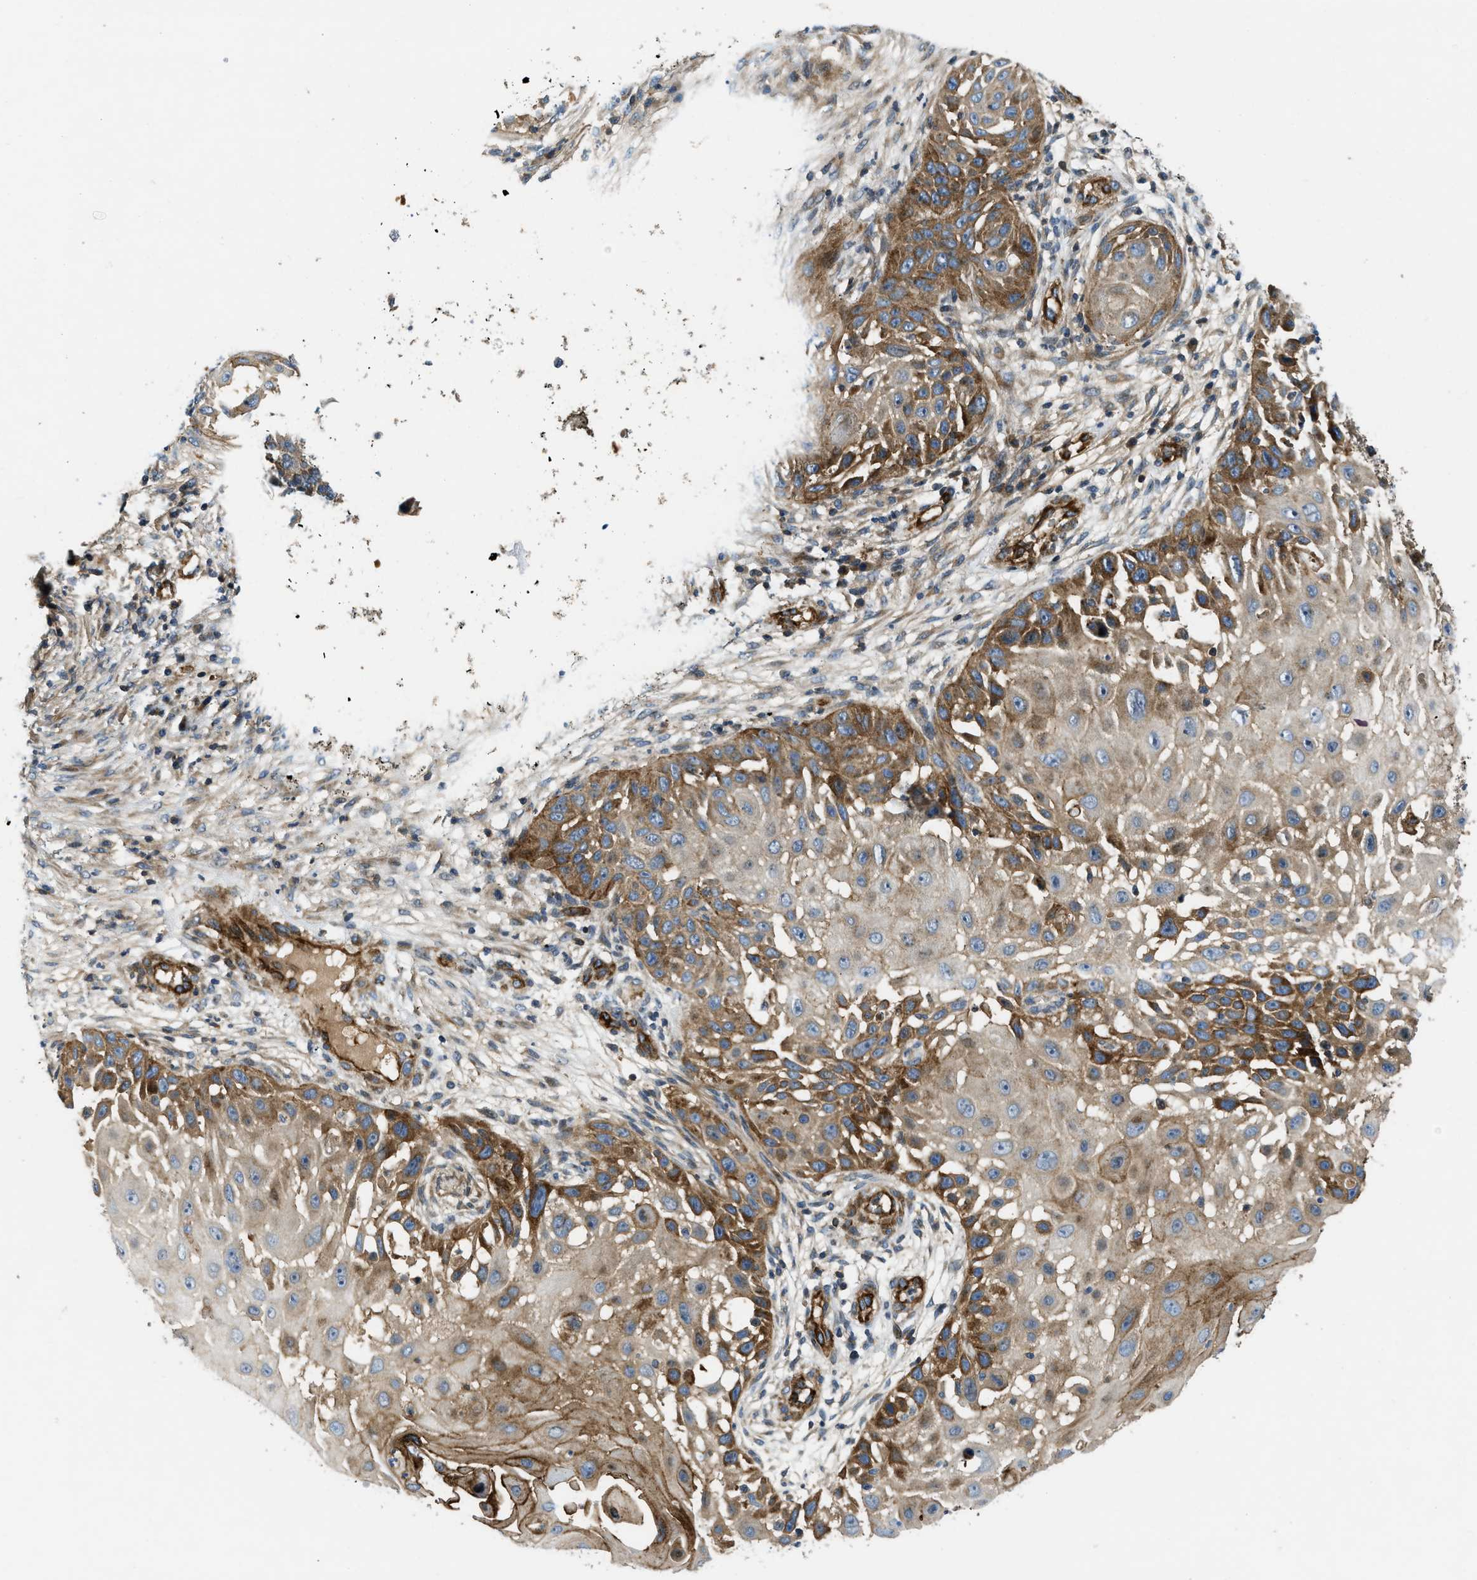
{"staining": {"intensity": "moderate", "quantity": "25%-75%", "location": "cytoplasmic/membranous"}, "tissue": "skin cancer", "cell_type": "Tumor cells", "image_type": "cancer", "snomed": [{"axis": "morphology", "description": "Squamous cell carcinoma, NOS"}, {"axis": "topography", "description": "Skin"}], "caption": "Squamous cell carcinoma (skin) stained for a protein (brown) shows moderate cytoplasmic/membranous positive staining in approximately 25%-75% of tumor cells.", "gene": "NYNRIN", "patient": {"sex": "female", "age": 44}}